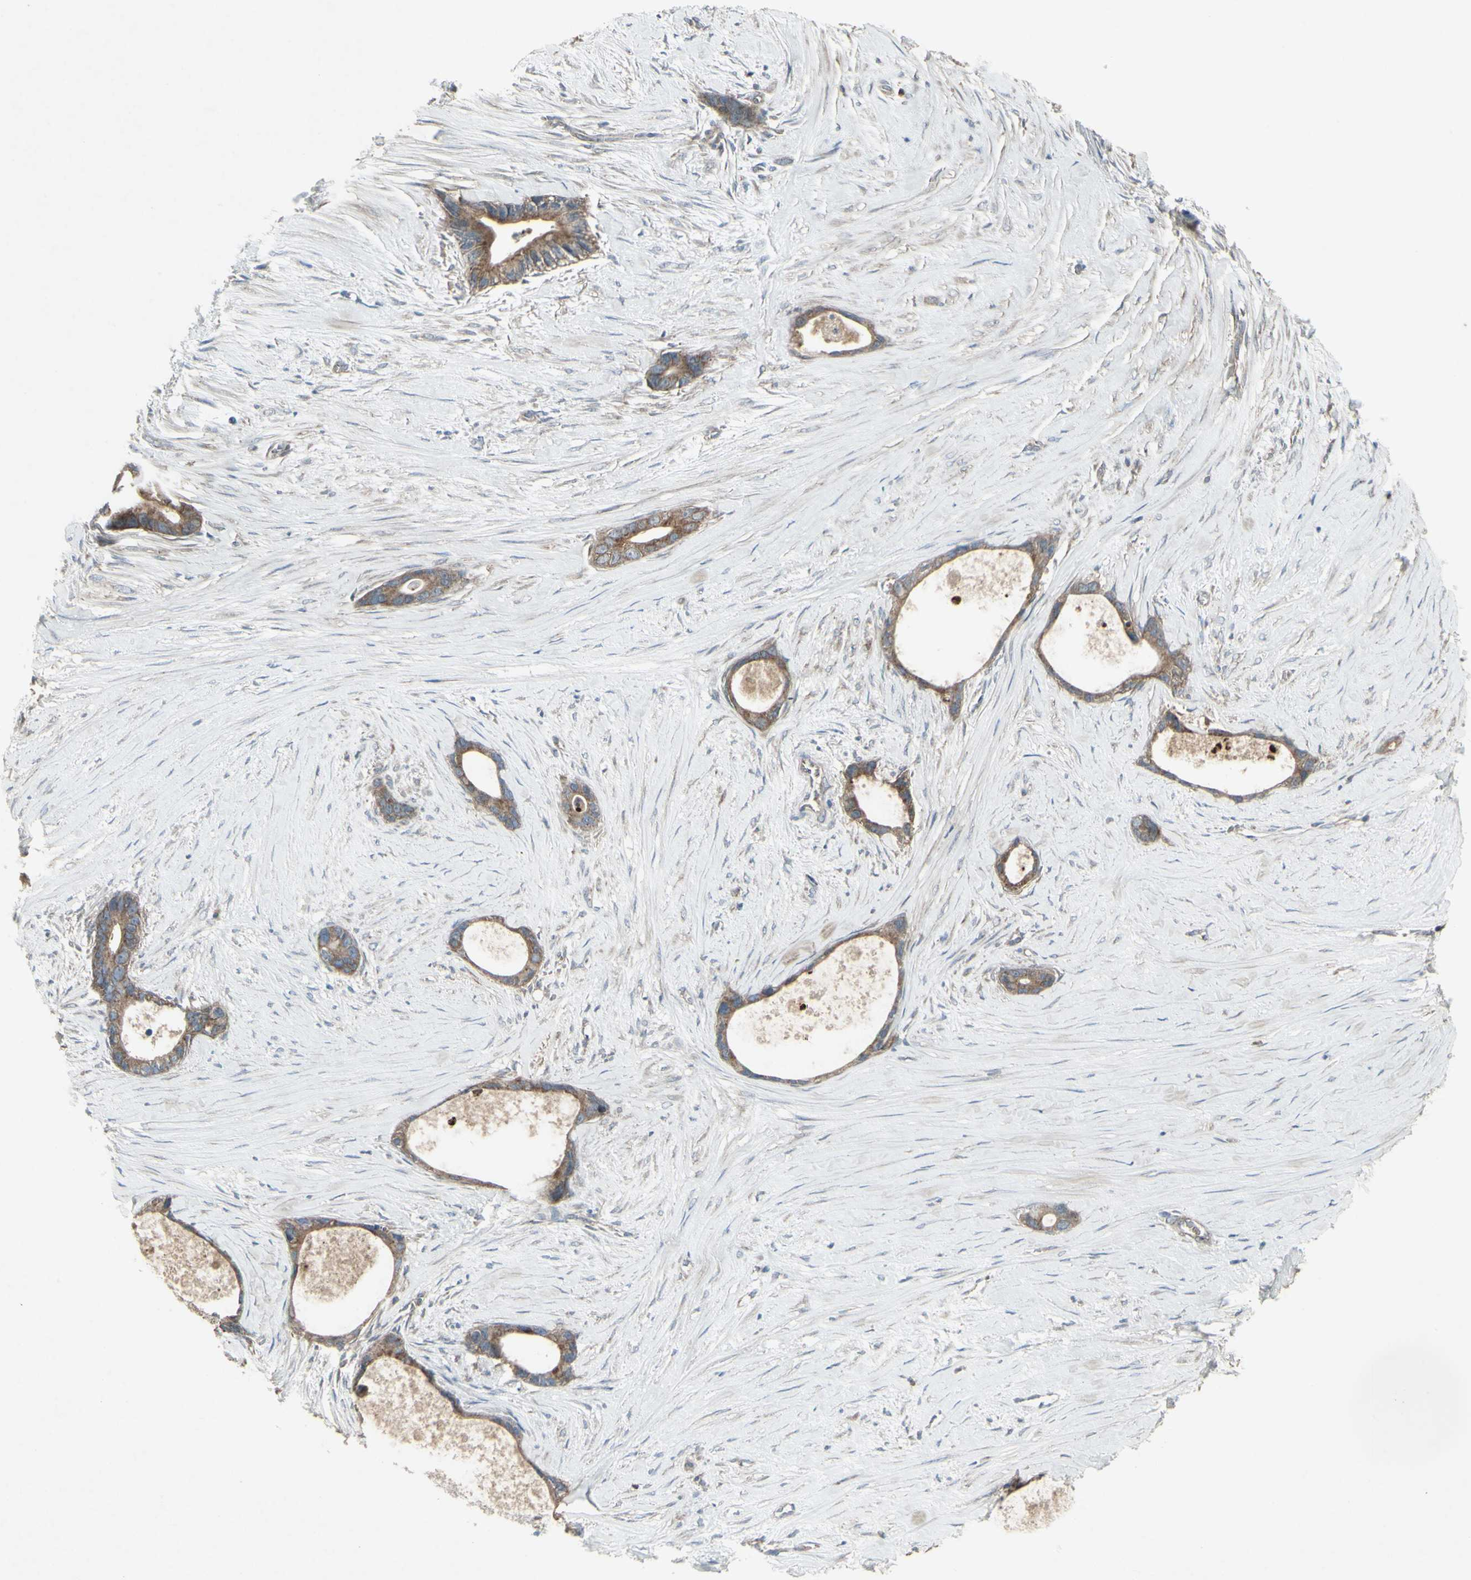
{"staining": {"intensity": "moderate", "quantity": ">75%", "location": "cytoplasmic/membranous"}, "tissue": "liver cancer", "cell_type": "Tumor cells", "image_type": "cancer", "snomed": [{"axis": "morphology", "description": "Cholangiocarcinoma"}, {"axis": "topography", "description": "Liver"}], "caption": "Protein staining of liver cancer (cholangiocarcinoma) tissue shows moderate cytoplasmic/membranous staining in about >75% of tumor cells.", "gene": "SHC1", "patient": {"sex": "female", "age": 55}}